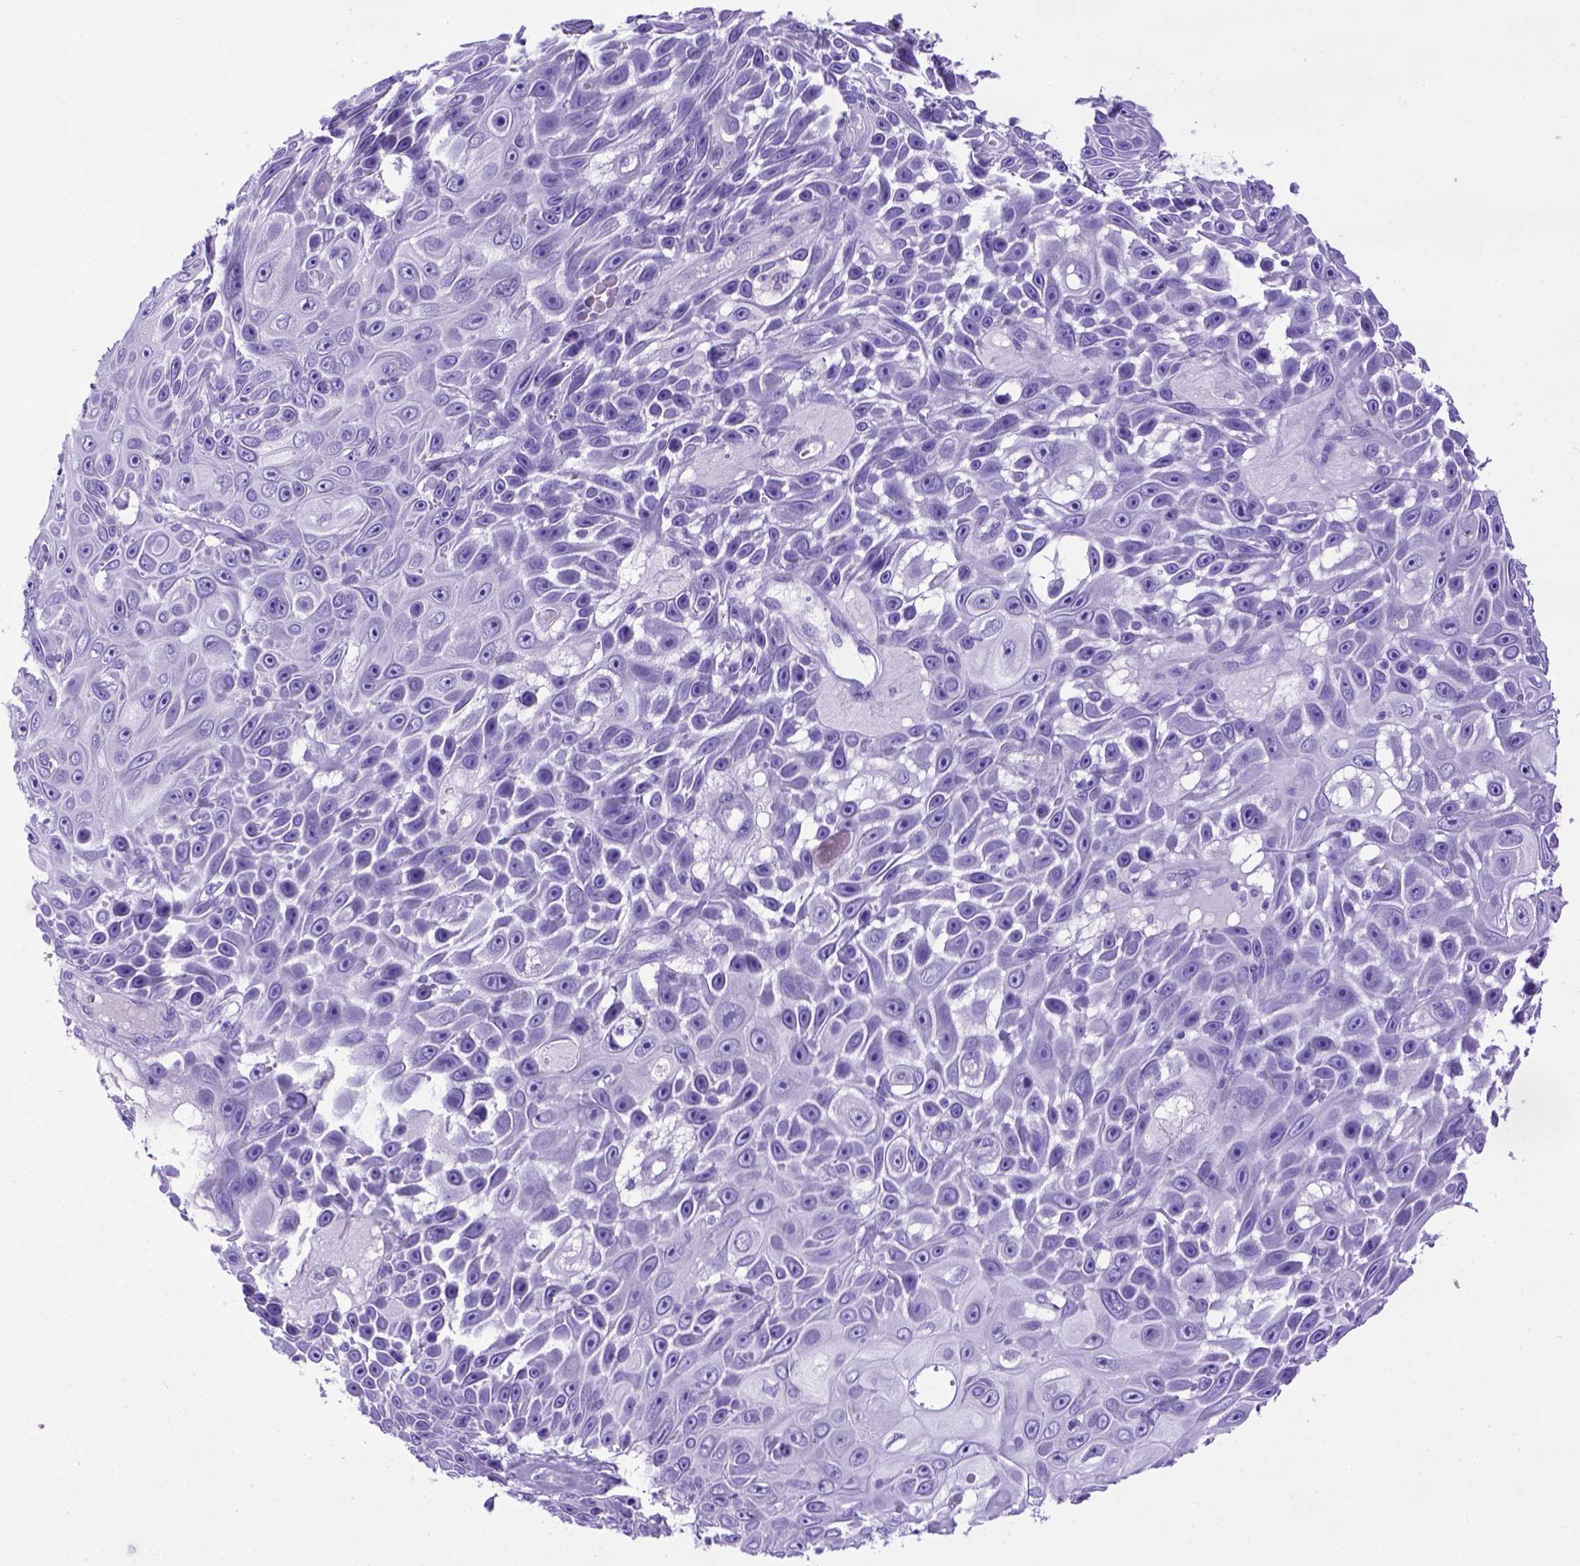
{"staining": {"intensity": "negative", "quantity": "none", "location": "none"}, "tissue": "skin cancer", "cell_type": "Tumor cells", "image_type": "cancer", "snomed": [{"axis": "morphology", "description": "Squamous cell carcinoma, NOS"}, {"axis": "topography", "description": "Skin"}], "caption": "This is an immunohistochemistry (IHC) image of human squamous cell carcinoma (skin). There is no staining in tumor cells.", "gene": "MEOX2", "patient": {"sex": "male", "age": 82}}